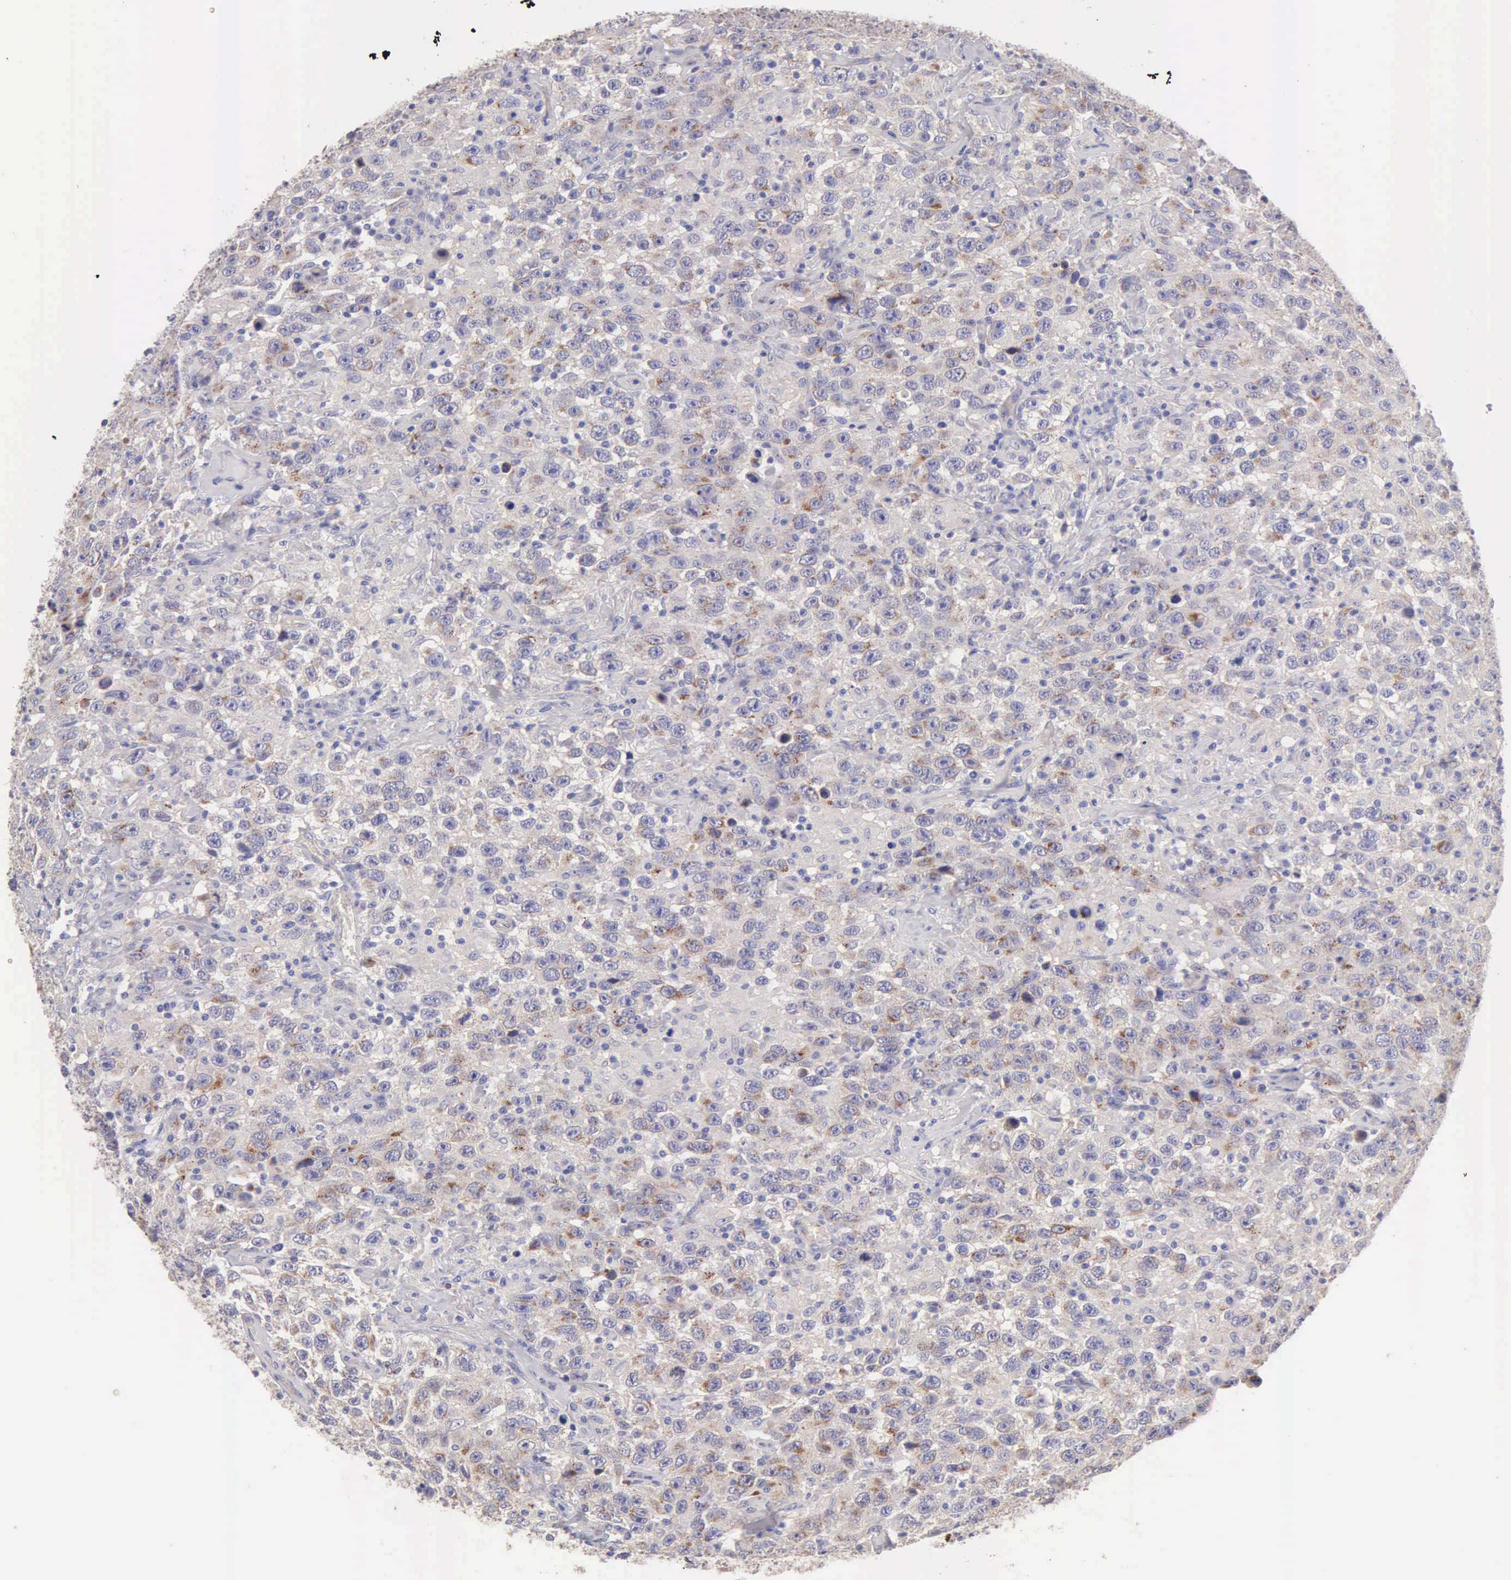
{"staining": {"intensity": "weak", "quantity": "25%-75%", "location": "cytoplasmic/membranous"}, "tissue": "testis cancer", "cell_type": "Tumor cells", "image_type": "cancer", "snomed": [{"axis": "morphology", "description": "Seminoma, NOS"}, {"axis": "topography", "description": "Testis"}], "caption": "Testis cancer (seminoma) stained with immunohistochemistry shows weak cytoplasmic/membranous expression in approximately 25%-75% of tumor cells.", "gene": "APP", "patient": {"sex": "male", "age": 41}}